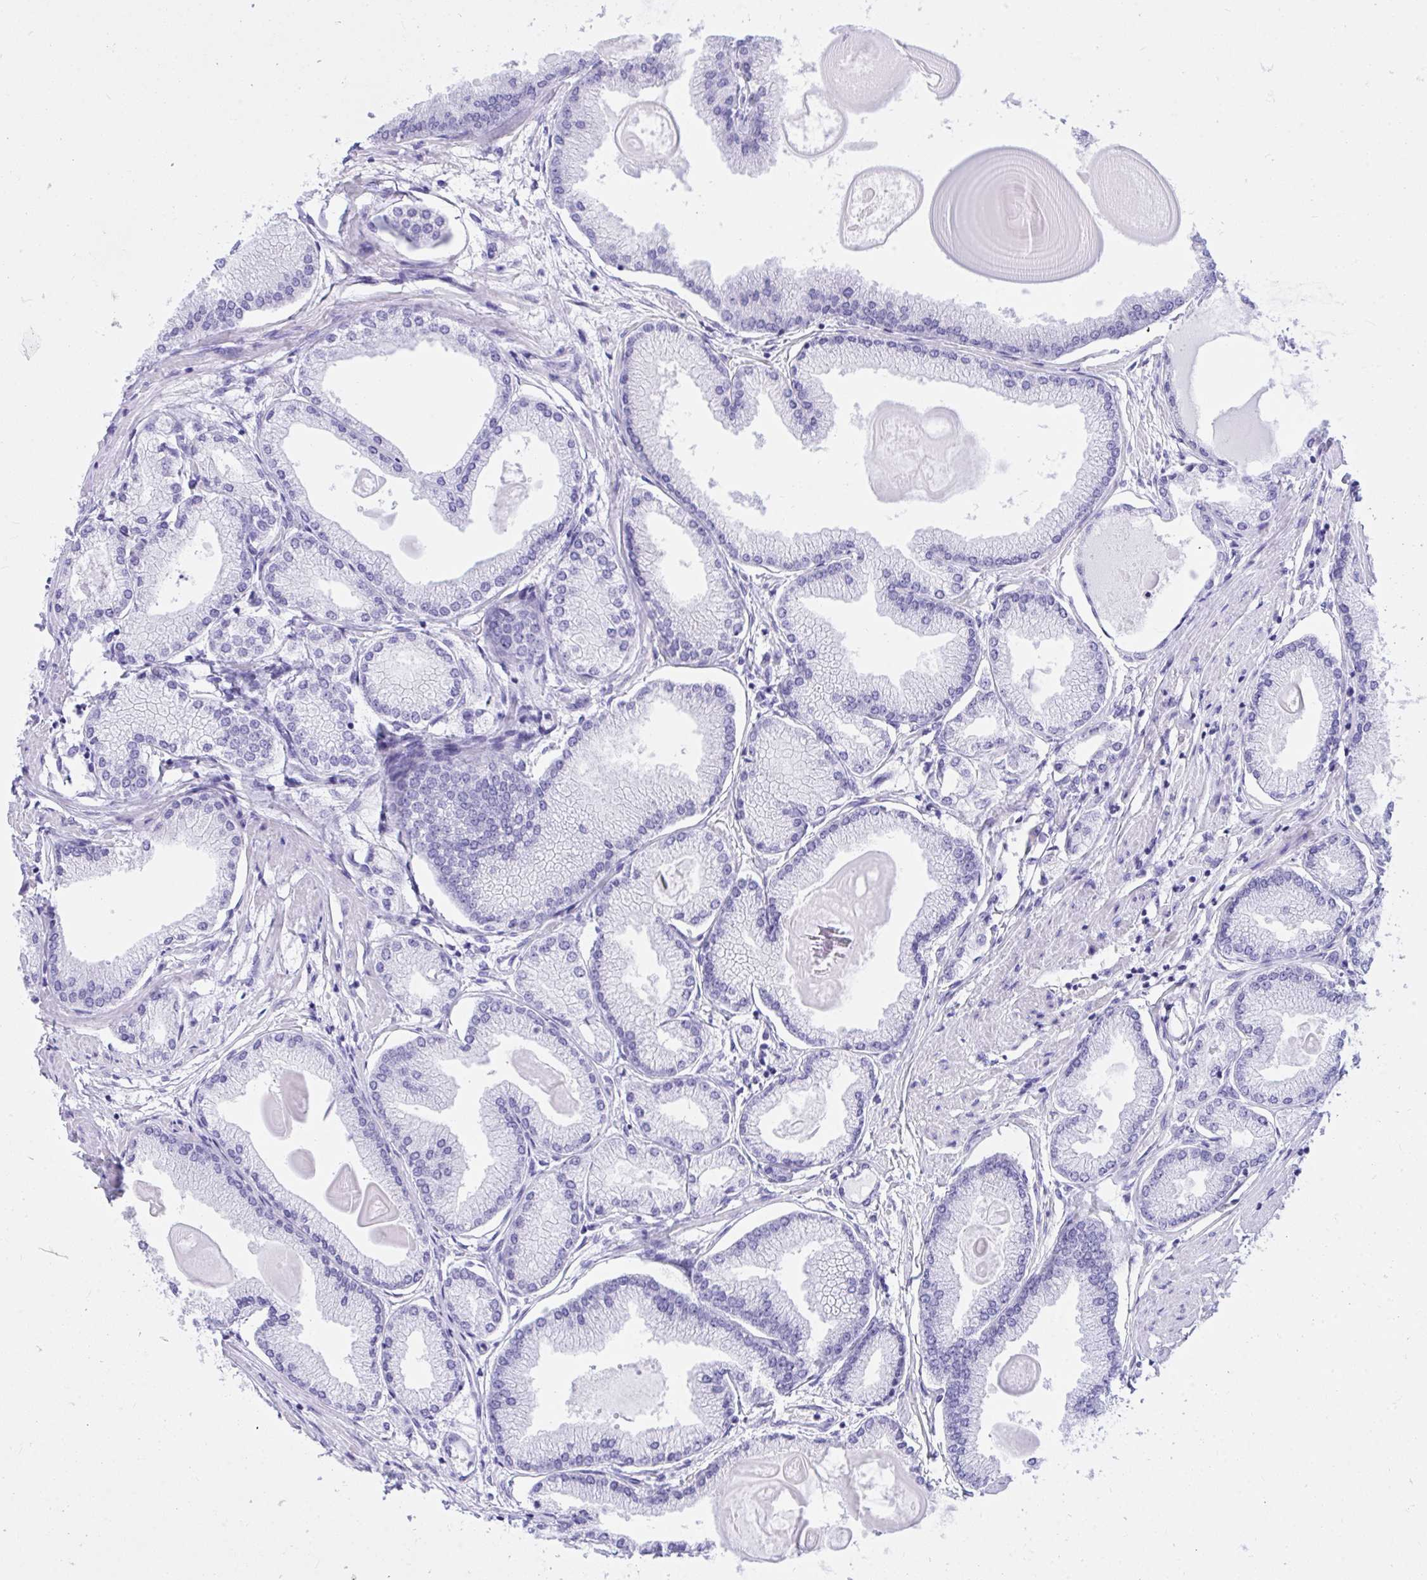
{"staining": {"intensity": "negative", "quantity": "none", "location": "none"}, "tissue": "prostate cancer", "cell_type": "Tumor cells", "image_type": "cancer", "snomed": [{"axis": "morphology", "description": "Adenocarcinoma, High grade"}, {"axis": "topography", "description": "Prostate"}], "caption": "Histopathology image shows no significant protein staining in tumor cells of prostate cancer.", "gene": "TLN2", "patient": {"sex": "male", "age": 68}}